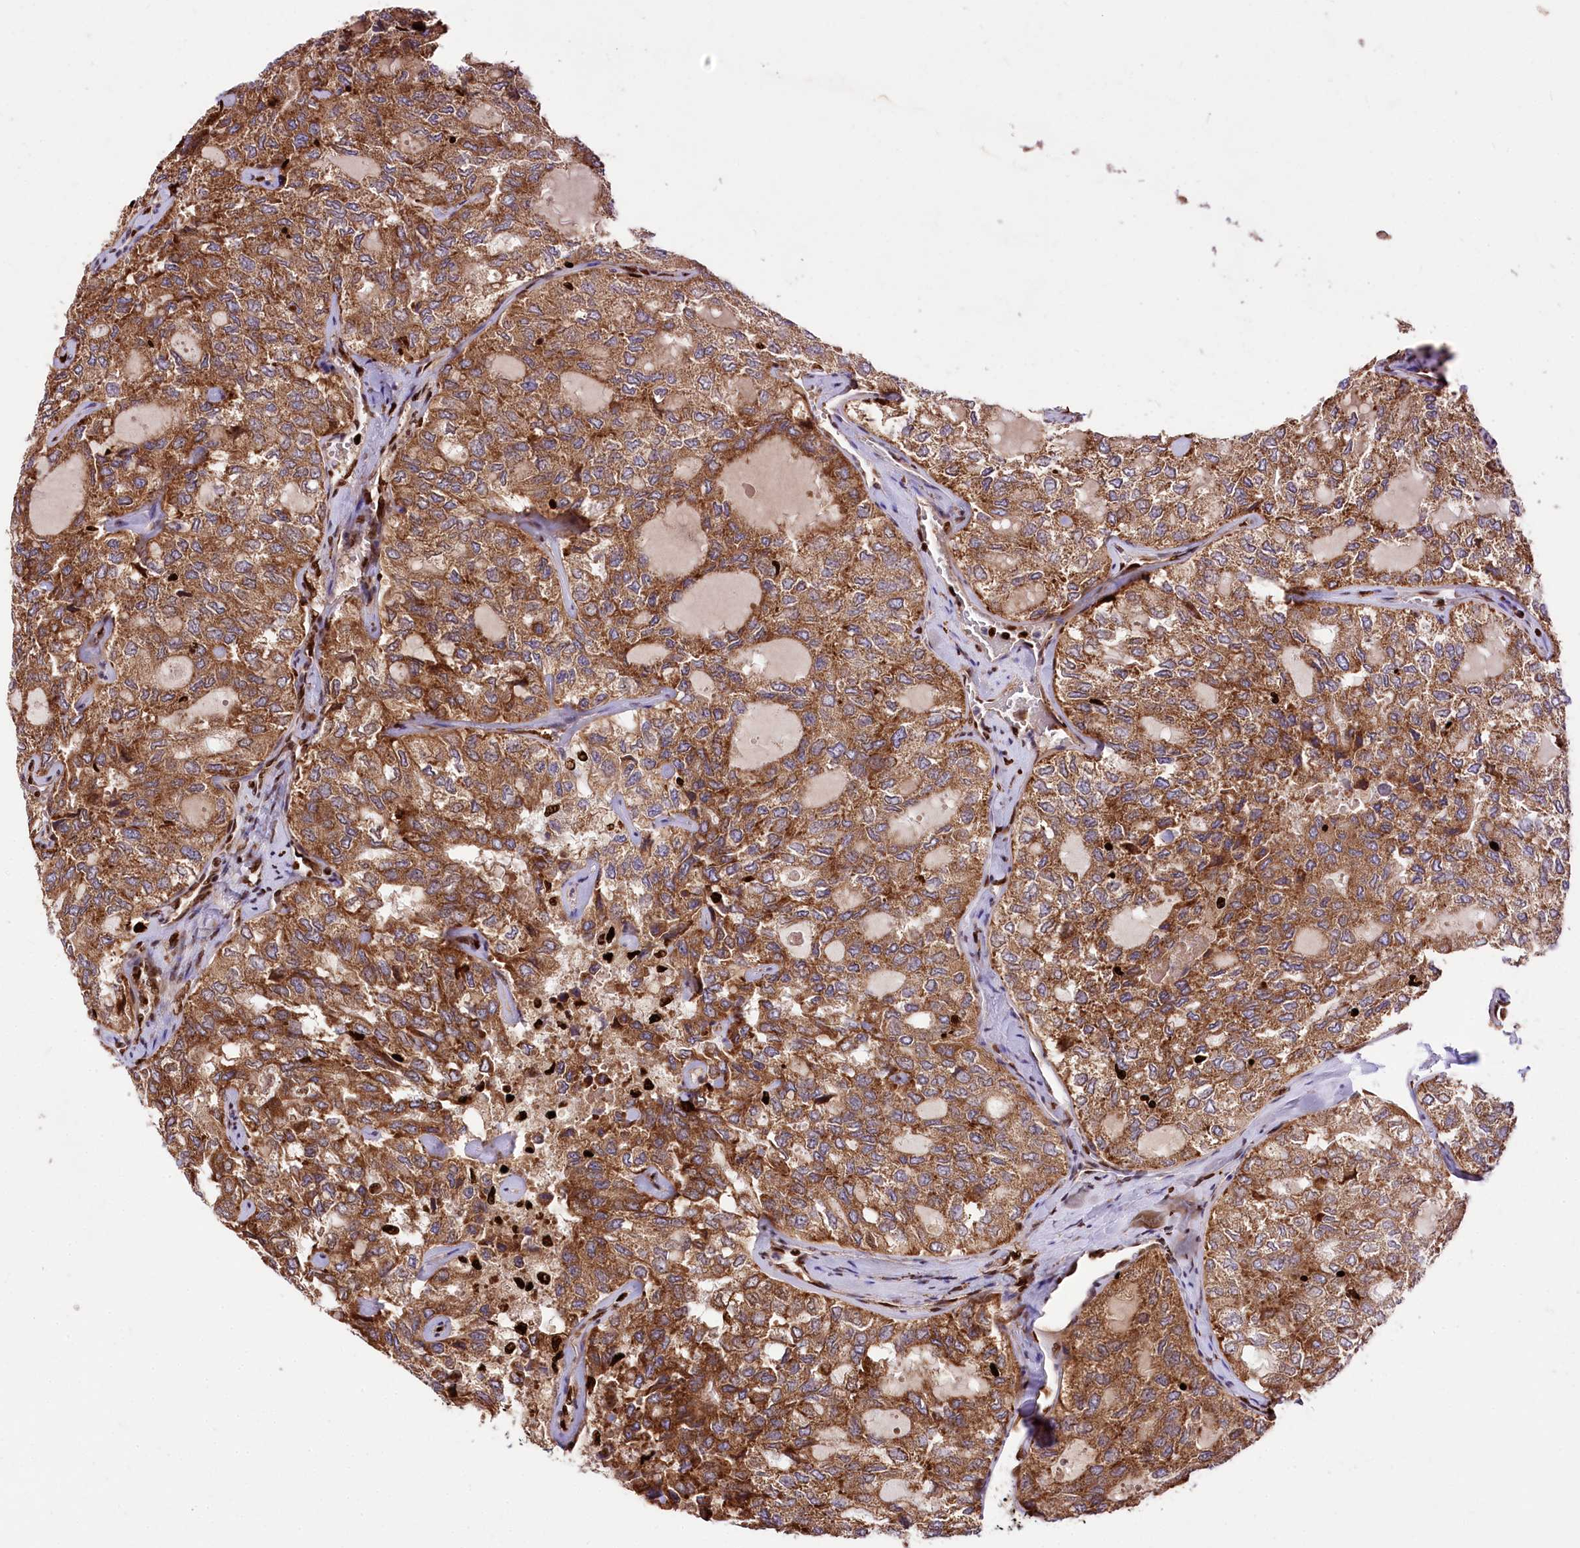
{"staining": {"intensity": "moderate", "quantity": ">75%", "location": "cytoplasmic/membranous"}, "tissue": "thyroid cancer", "cell_type": "Tumor cells", "image_type": "cancer", "snomed": [{"axis": "morphology", "description": "Follicular adenoma carcinoma, NOS"}, {"axis": "topography", "description": "Thyroid gland"}], "caption": "Brown immunohistochemical staining in human thyroid cancer (follicular adenoma carcinoma) demonstrates moderate cytoplasmic/membranous expression in about >75% of tumor cells.", "gene": "FIGN", "patient": {"sex": "male", "age": 75}}